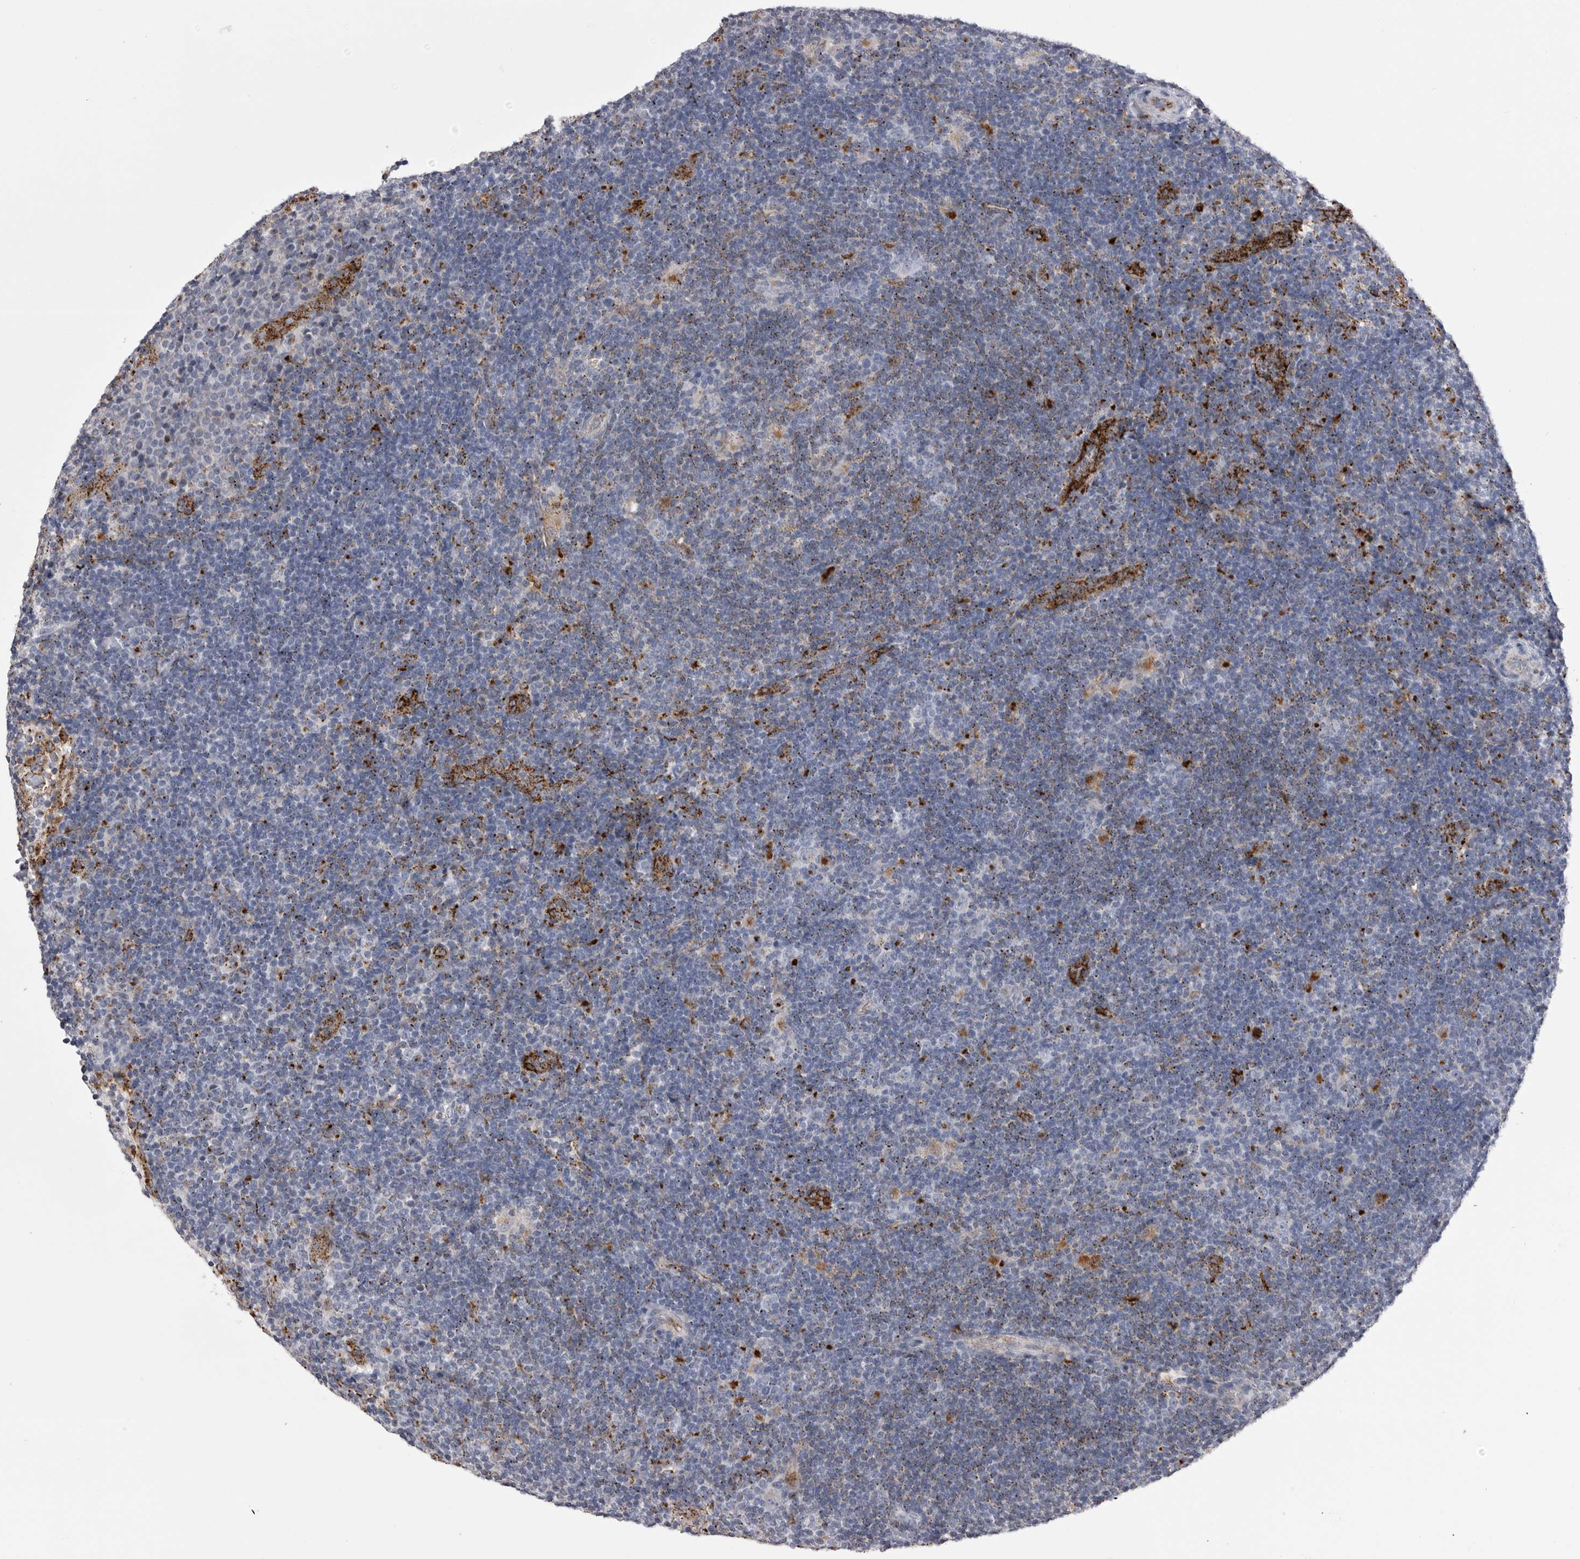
{"staining": {"intensity": "negative", "quantity": "none", "location": "none"}, "tissue": "lymphoma", "cell_type": "Tumor cells", "image_type": "cancer", "snomed": [{"axis": "morphology", "description": "Hodgkin's disease, NOS"}, {"axis": "topography", "description": "Lymph node"}], "caption": "Human Hodgkin's disease stained for a protein using immunohistochemistry displays no expression in tumor cells.", "gene": "PSPN", "patient": {"sex": "female", "age": 57}}